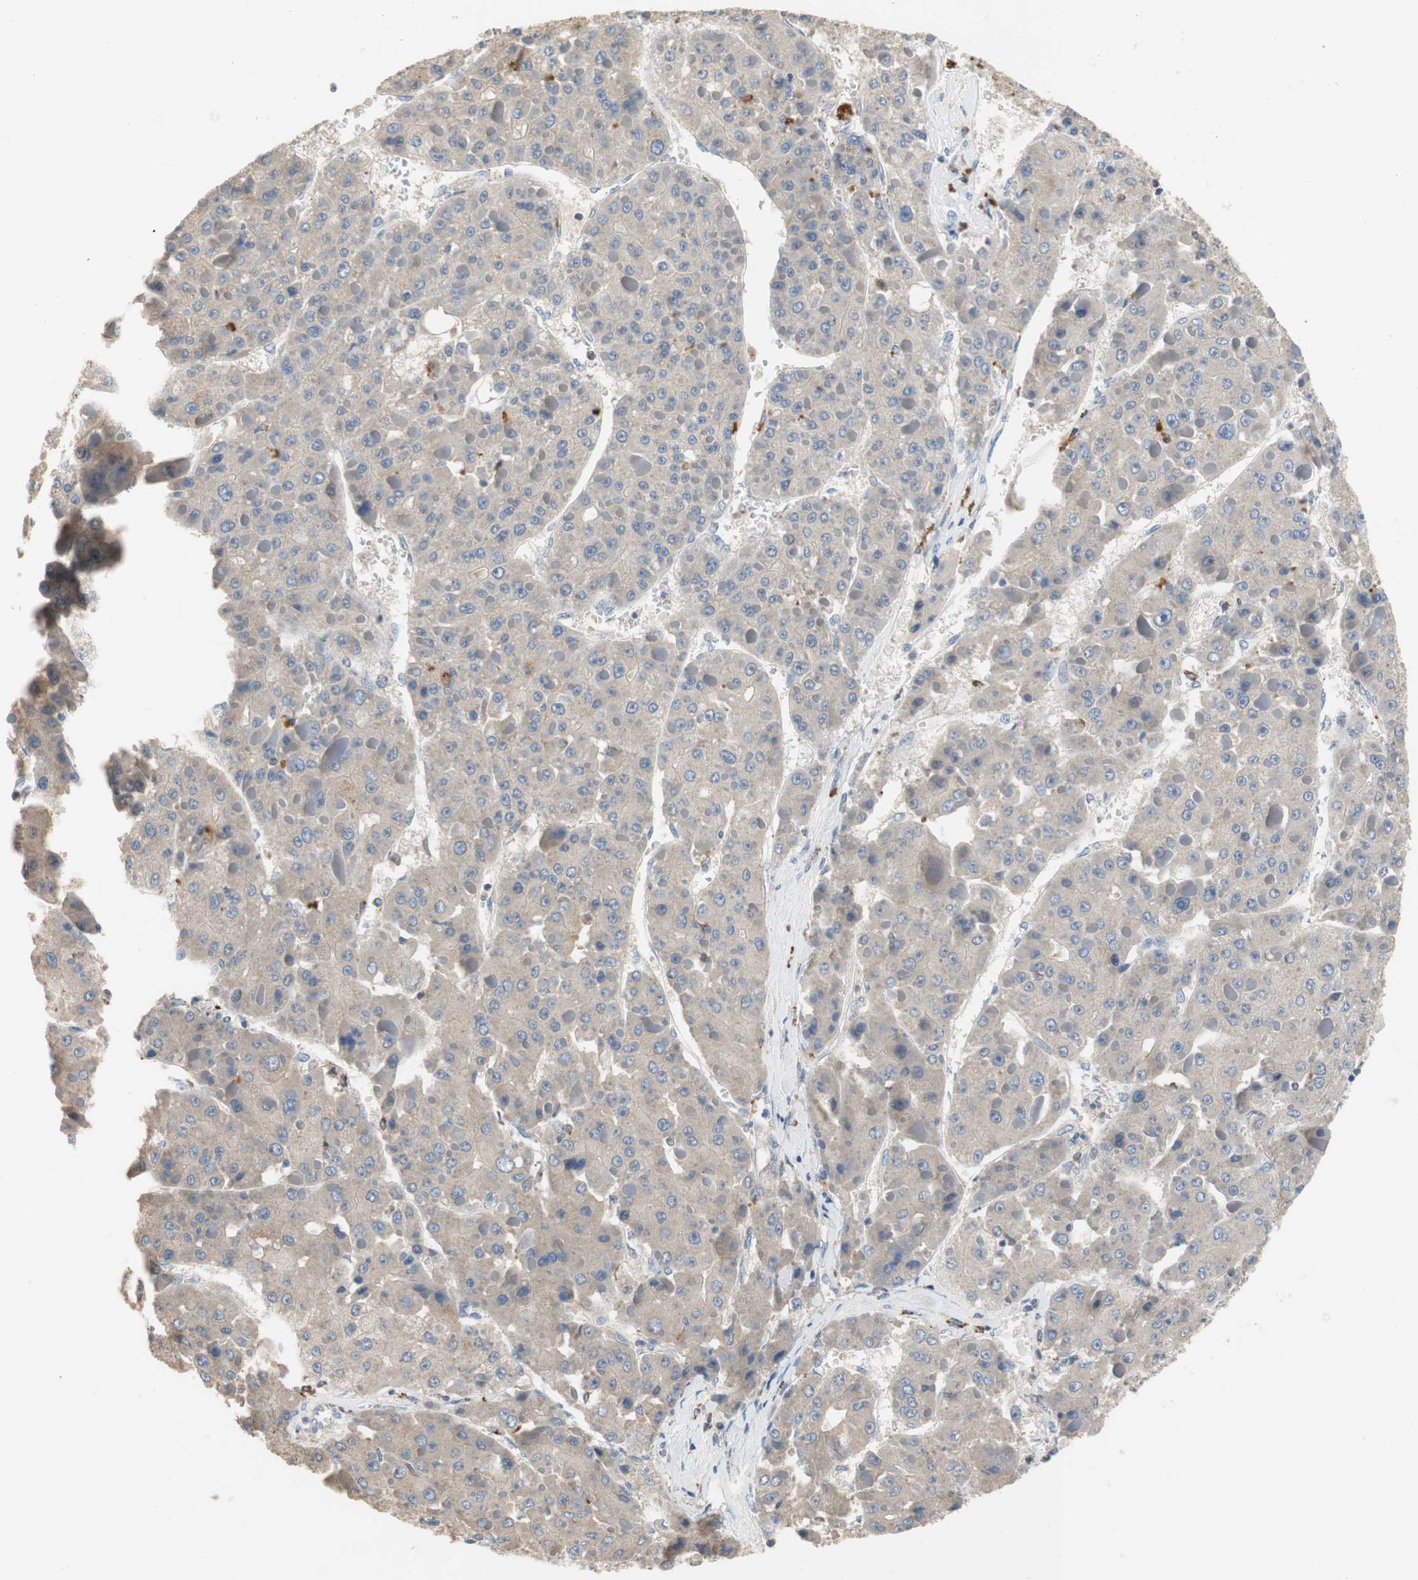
{"staining": {"intensity": "weak", "quantity": "25%-75%", "location": "cytoplasmic/membranous"}, "tissue": "liver cancer", "cell_type": "Tumor cells", "image_type": "cancer", "snomed": [{"axis": "morphology", "description": "Carcinoma, Hepatocellular, NOS"}, {"axis": "topography", "description": "Liver"}], "caption": "Immunohistochemistry (IHC) of human liver cancer displays low levels of weak cytoplasmic/membranous expression in about 25%-75% of tumor cells.", "gene": "ADAP1", "patient": {"sex": "female", "age": 73}}